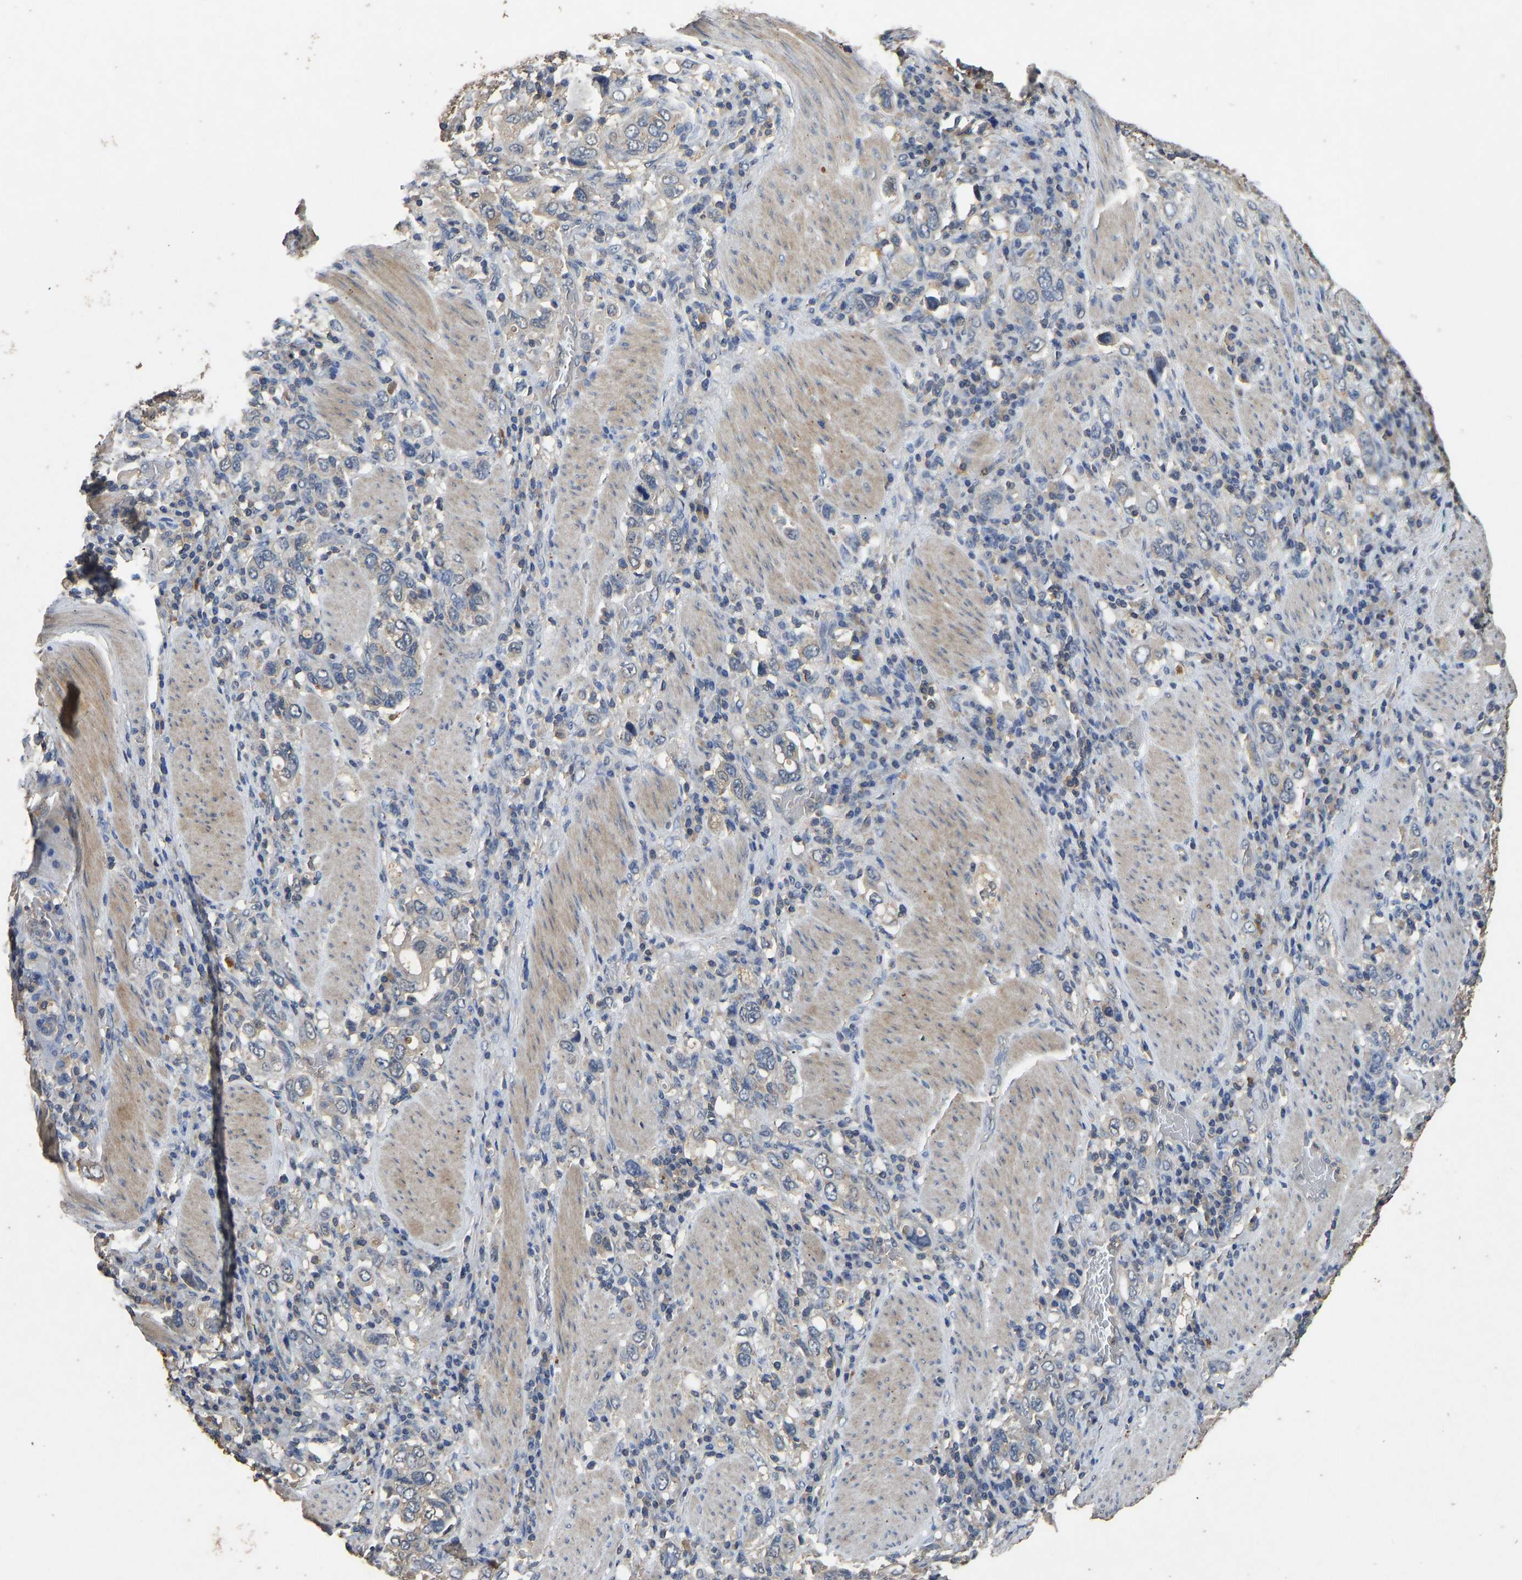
{"staining": {"intensity": "weak", "quantity": ">75%", "location": "cytoplasmic/membranous"}, "tissue": "stomach cancer", "cell_type": "Tumor cells", "image_type": "cancer", "snomed": [{"axis": "morphology", "description": "Adenocarcinoma, NOS"}, {"axis": "topography", "description": "Stomach, upper"}], "caption": "Immunohistochemistry (IHC) (DAB) staining of human adenocarcinoma (stomach) exhibits weak cytoplasmic/membranous protein expression in approximately >75% of tumor cells.", "gene": "CIDEC", "patient": {"sex": "male", "age": 62}}